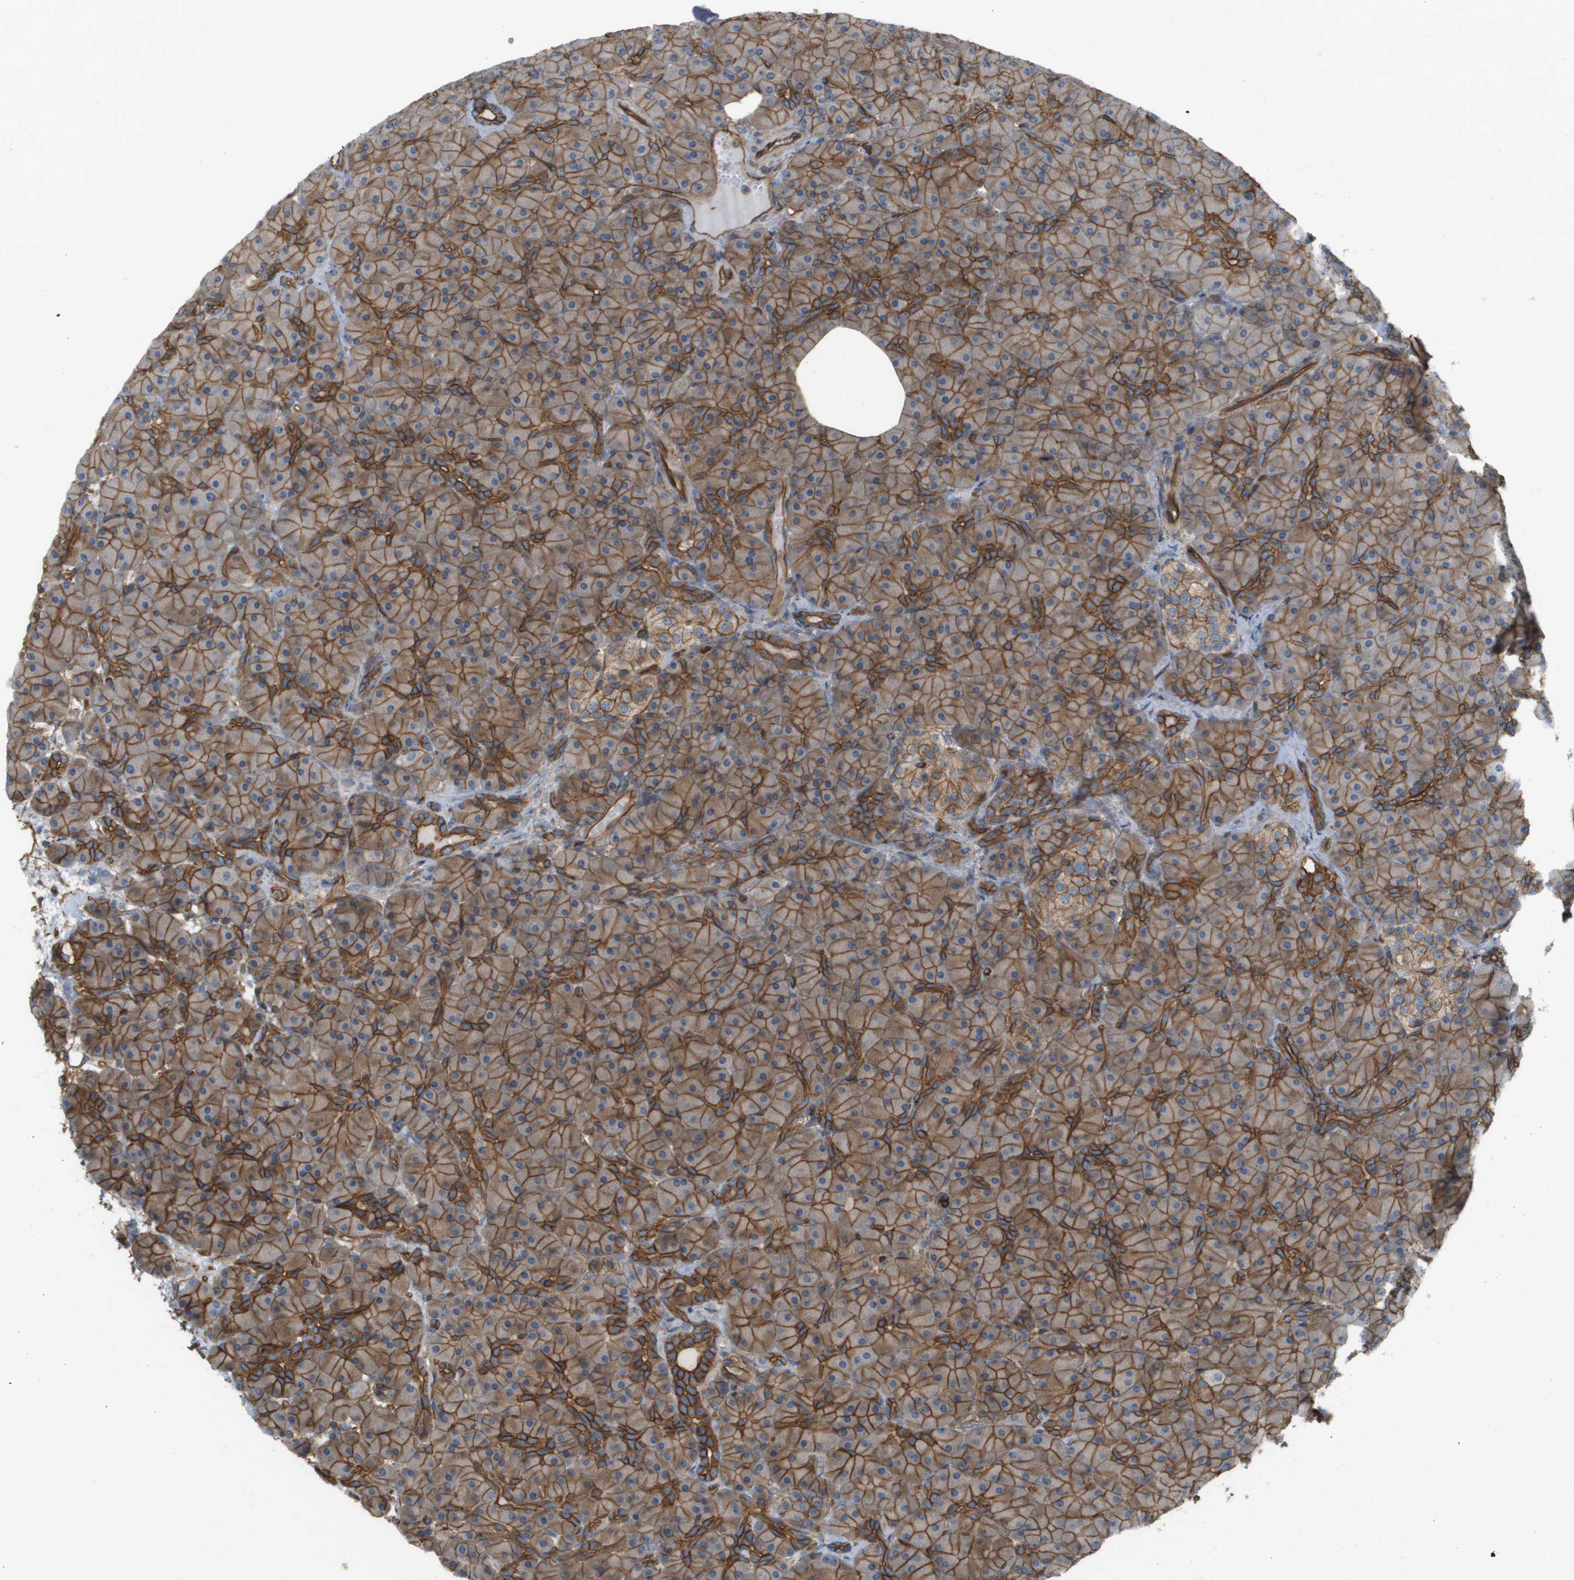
{"staining": {"intensity": "moderate", "quantity": ">75%", "location": "cytoplasmic/membranous"}, "tissue": "pancreas", "cell_type": "Exocrine glandular cells", "image_type": "normal", "snomed": [{"axis": "morphology", "description": "Normal tissue, NOS"}, {"axis": "topography", "description": "Pancreas"}], "caption": "Pancreas stained with a brown dye demonstrates moderate cytoplasmic/membranous positive positivity in about >75% of exocrine glandular cells.", "gene": "SGMS2", "patient": {"sex": "male", "age": 66}}